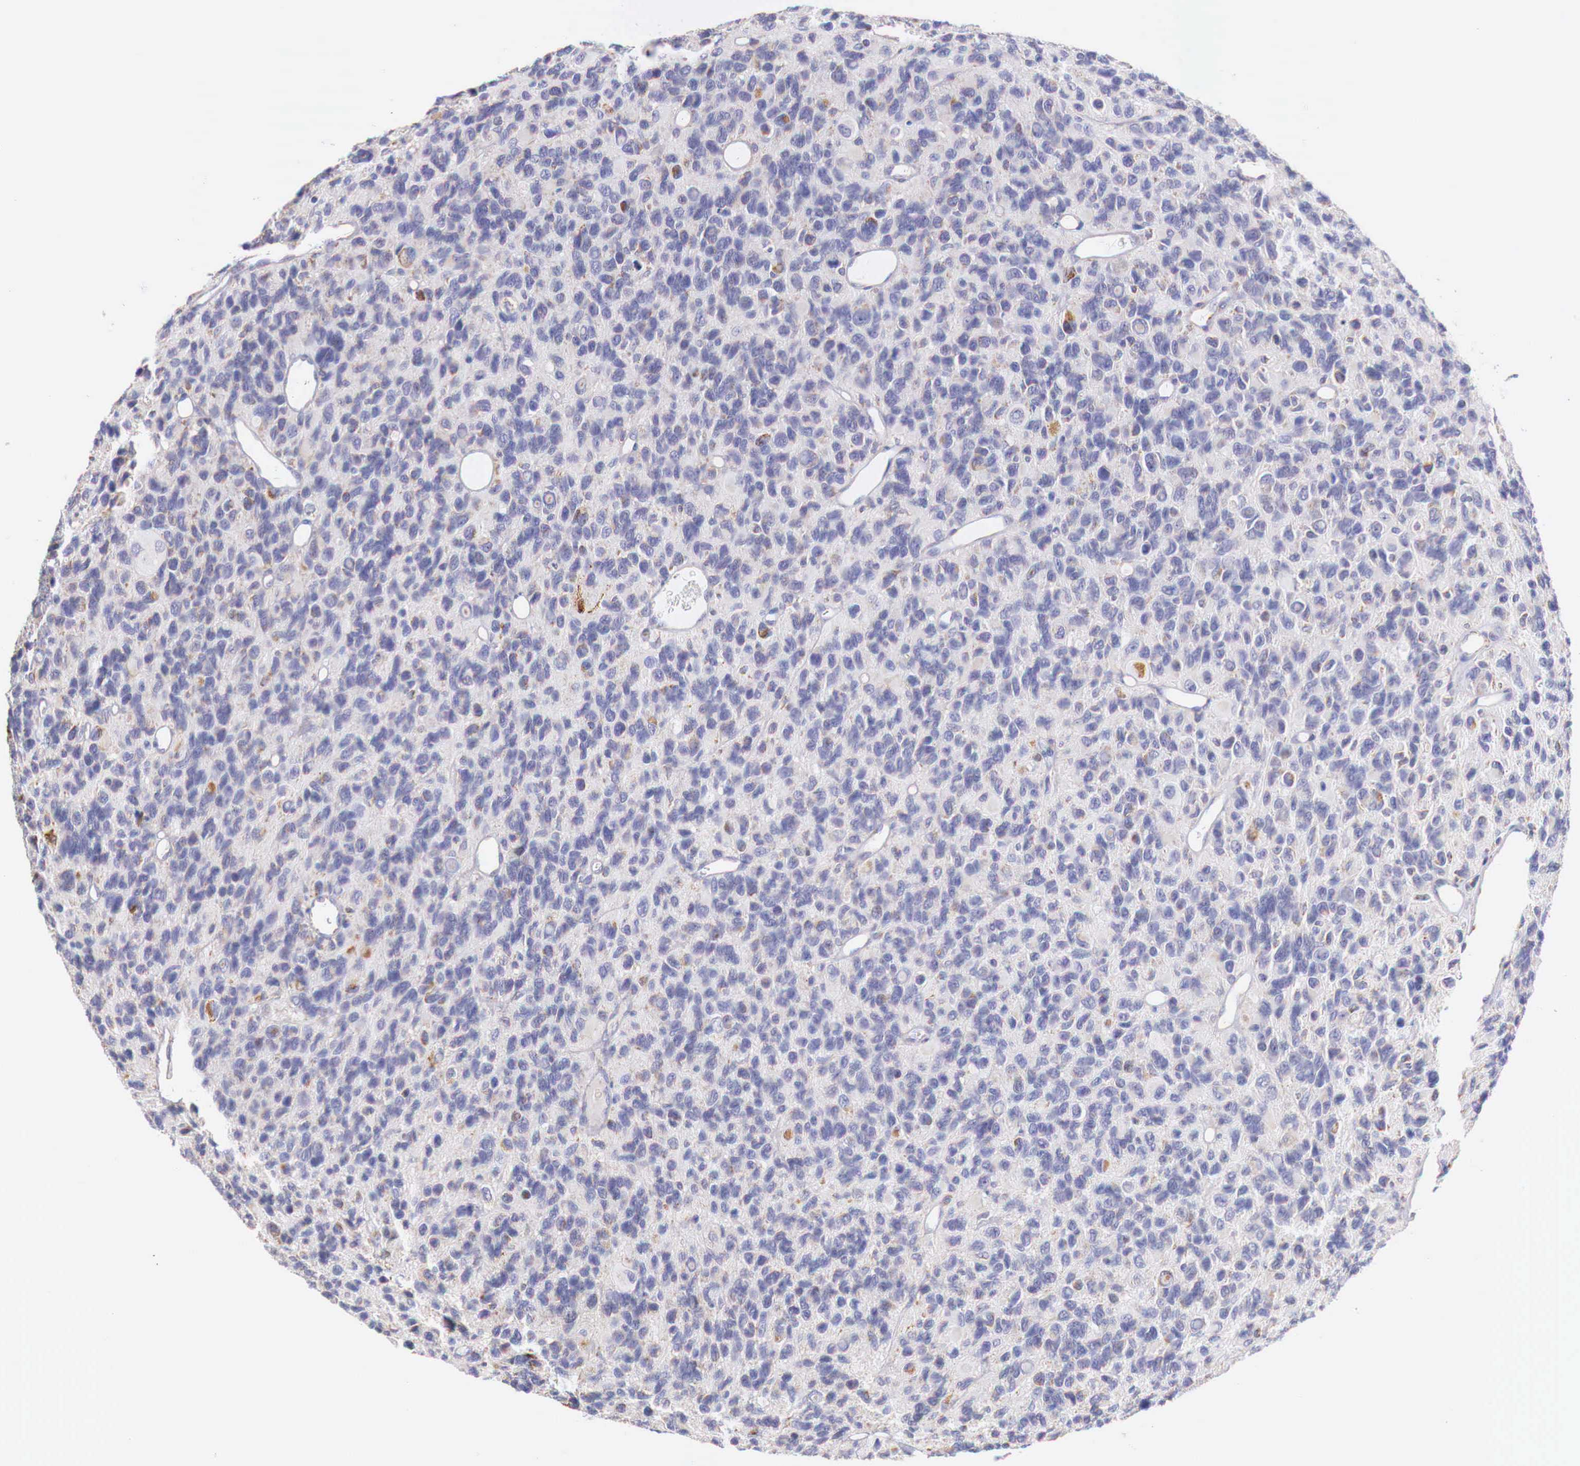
{"staining": {"intensity": "moderate", "quantity": "<25%", "location": "cytoplasmic/membranous"}, "tissue": "glioma", "cell_type": "Tumor cells", "image_type": "cancer", "snomed": [{"axis": "morphology", "description": "Glioma, malignant, High grade"}, {"axis": "topography", "description": "Brain"}], "caption": "Immunohistochemical staining of human high-grade glioma (malignant) demonstrates low levels of moderate cytoplasmic/membranous protein staining in approximately <25% of tumor cells.", "gene": "IDH3G", "patient": {"sex": "male", "age": 77}}